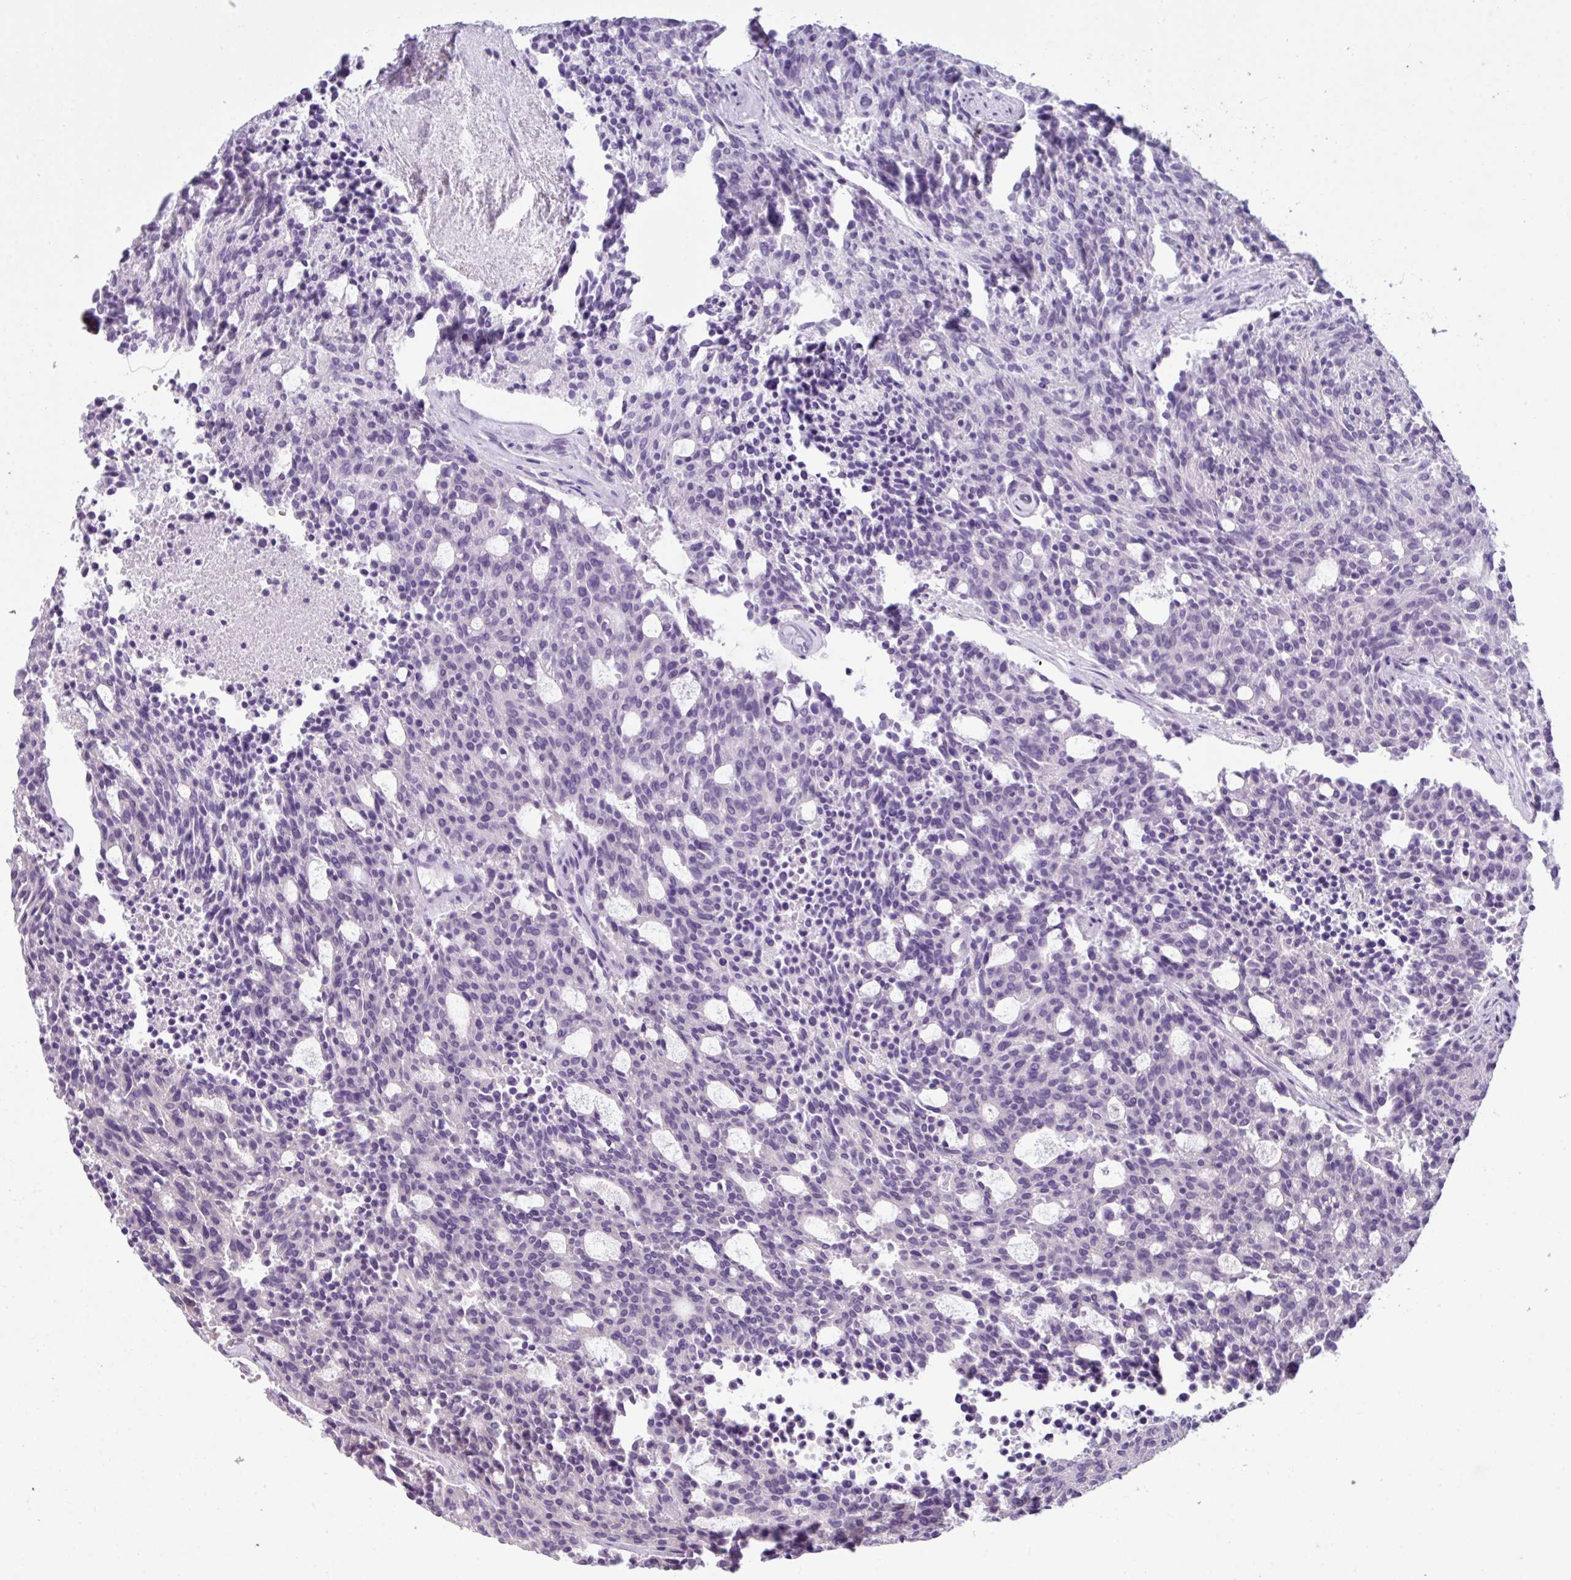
{"staining": {"intensity": "negative", "quantity": "none", "location": "none"}, "tissue": "carcinoid", "cell_type": "Tumor cells", "image_type": "cancer", "snomed": [{"axis": "morphology", "description": "Carcinoid, malignant, NOS"}, {"axis": "topography", "description": "Pancreas"}], "caption": "This is a photomicrograph of IHC staining of carcinoid, which shows no positivity in tumor cells. (DAB (3,3'-diaminobenzidine) immunohistochemistry visualized using brightfield microscopy, high magnification).", "gene": "PALS2", "patient": {"sex": "female", "age": 54}}